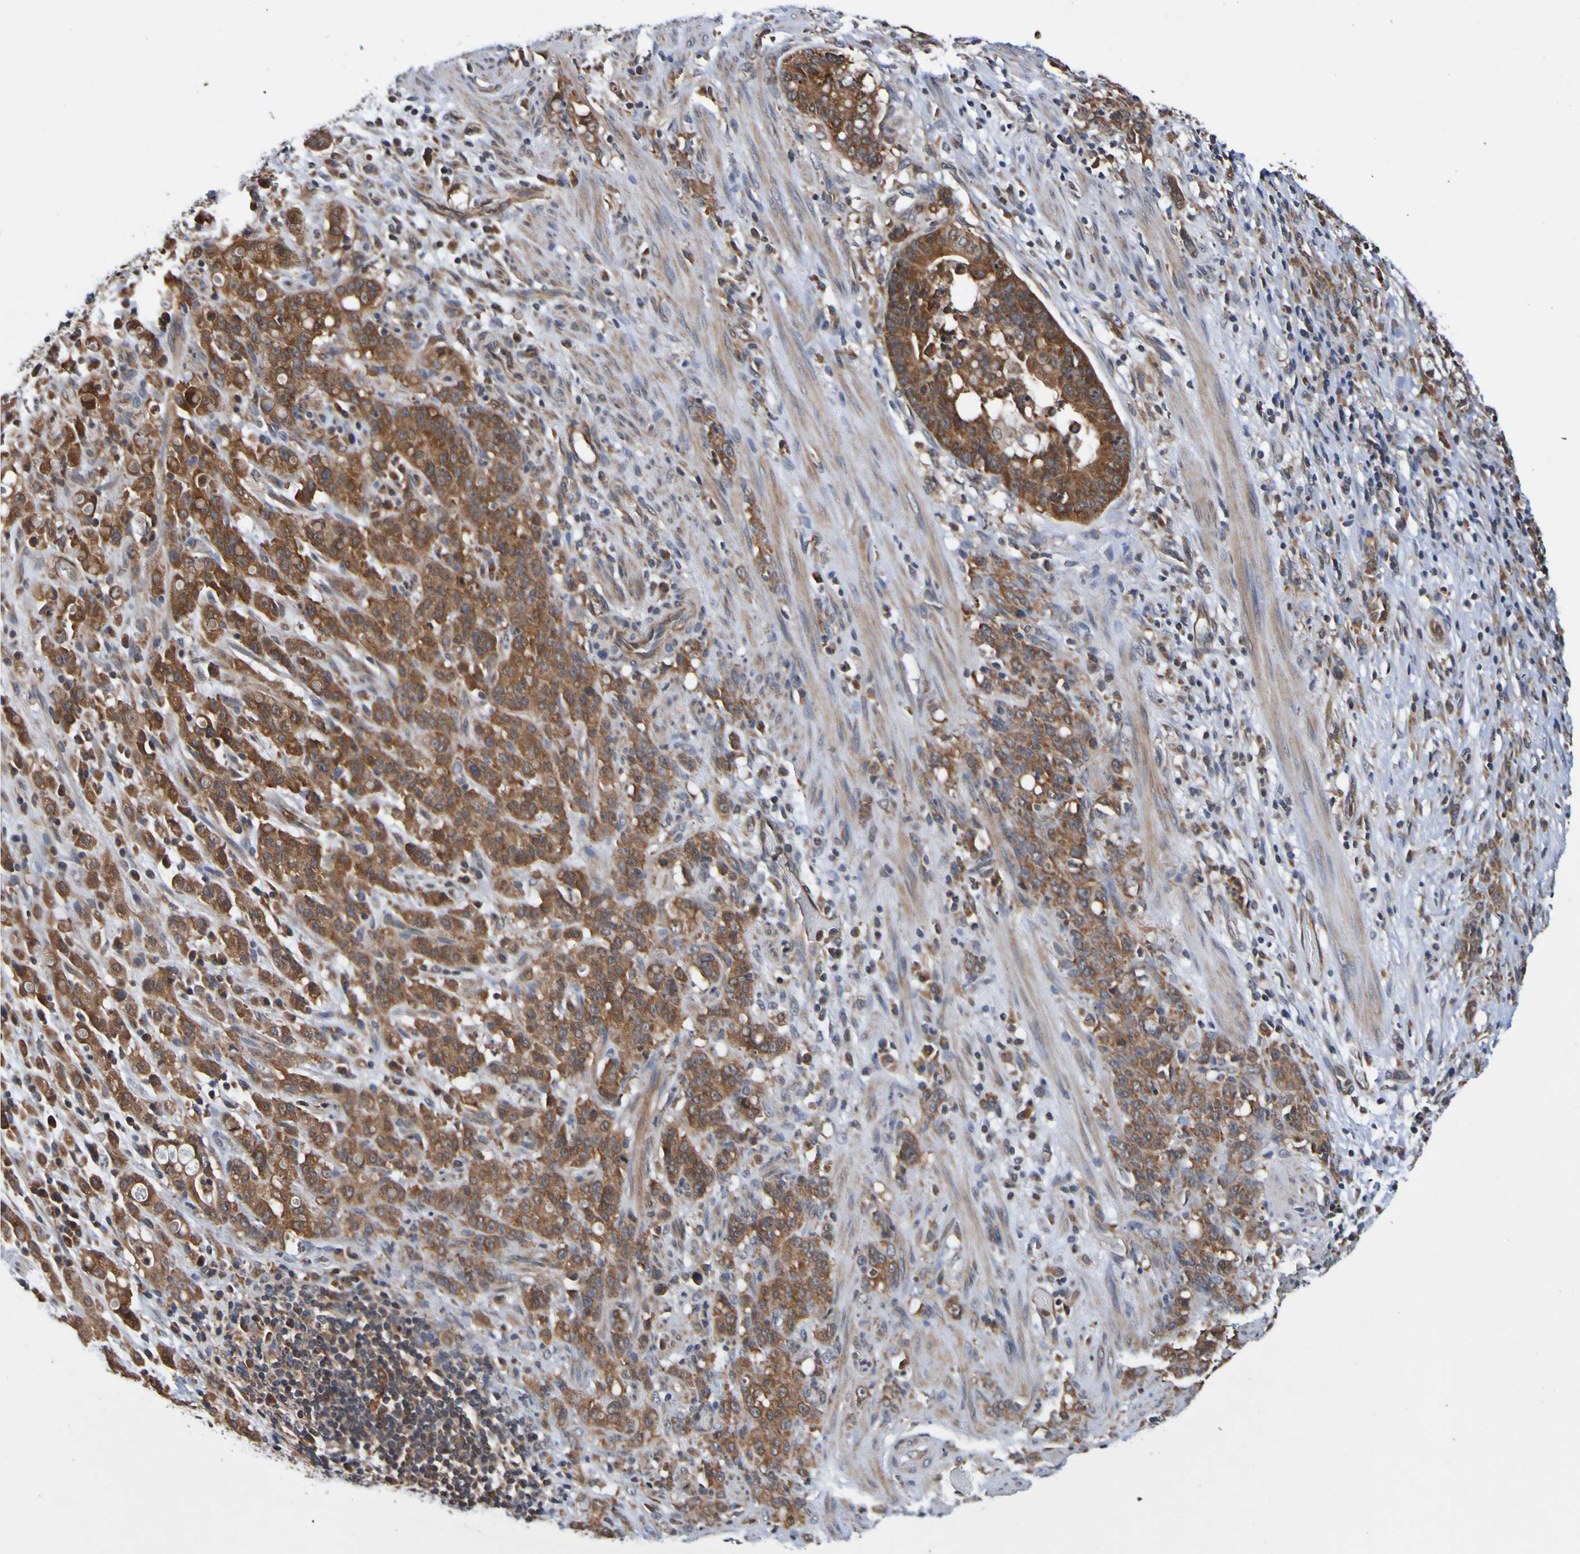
{"staining": {"intensity": "strong", "quantity": ">75%", "location": "cytoplasmic/membranous"}, "tissue": "stomach cancer", "cell_type": "Tumor cells", "image_type": "cancer", "snomed": [{"axis": "morphology", "description": "Adenocarcinoma, NOS"}, {"axis": "topography", "description": "Stomach, lower"}], "caption": "Immunohistochemical staining of adenocarcinoma (stomach) shows high levels of strong cytoplasmic/membranous staining in approximately >75% of tumor cells.", "gene": "AXIN1", "patient": {"sex": "male", "age": 88}}